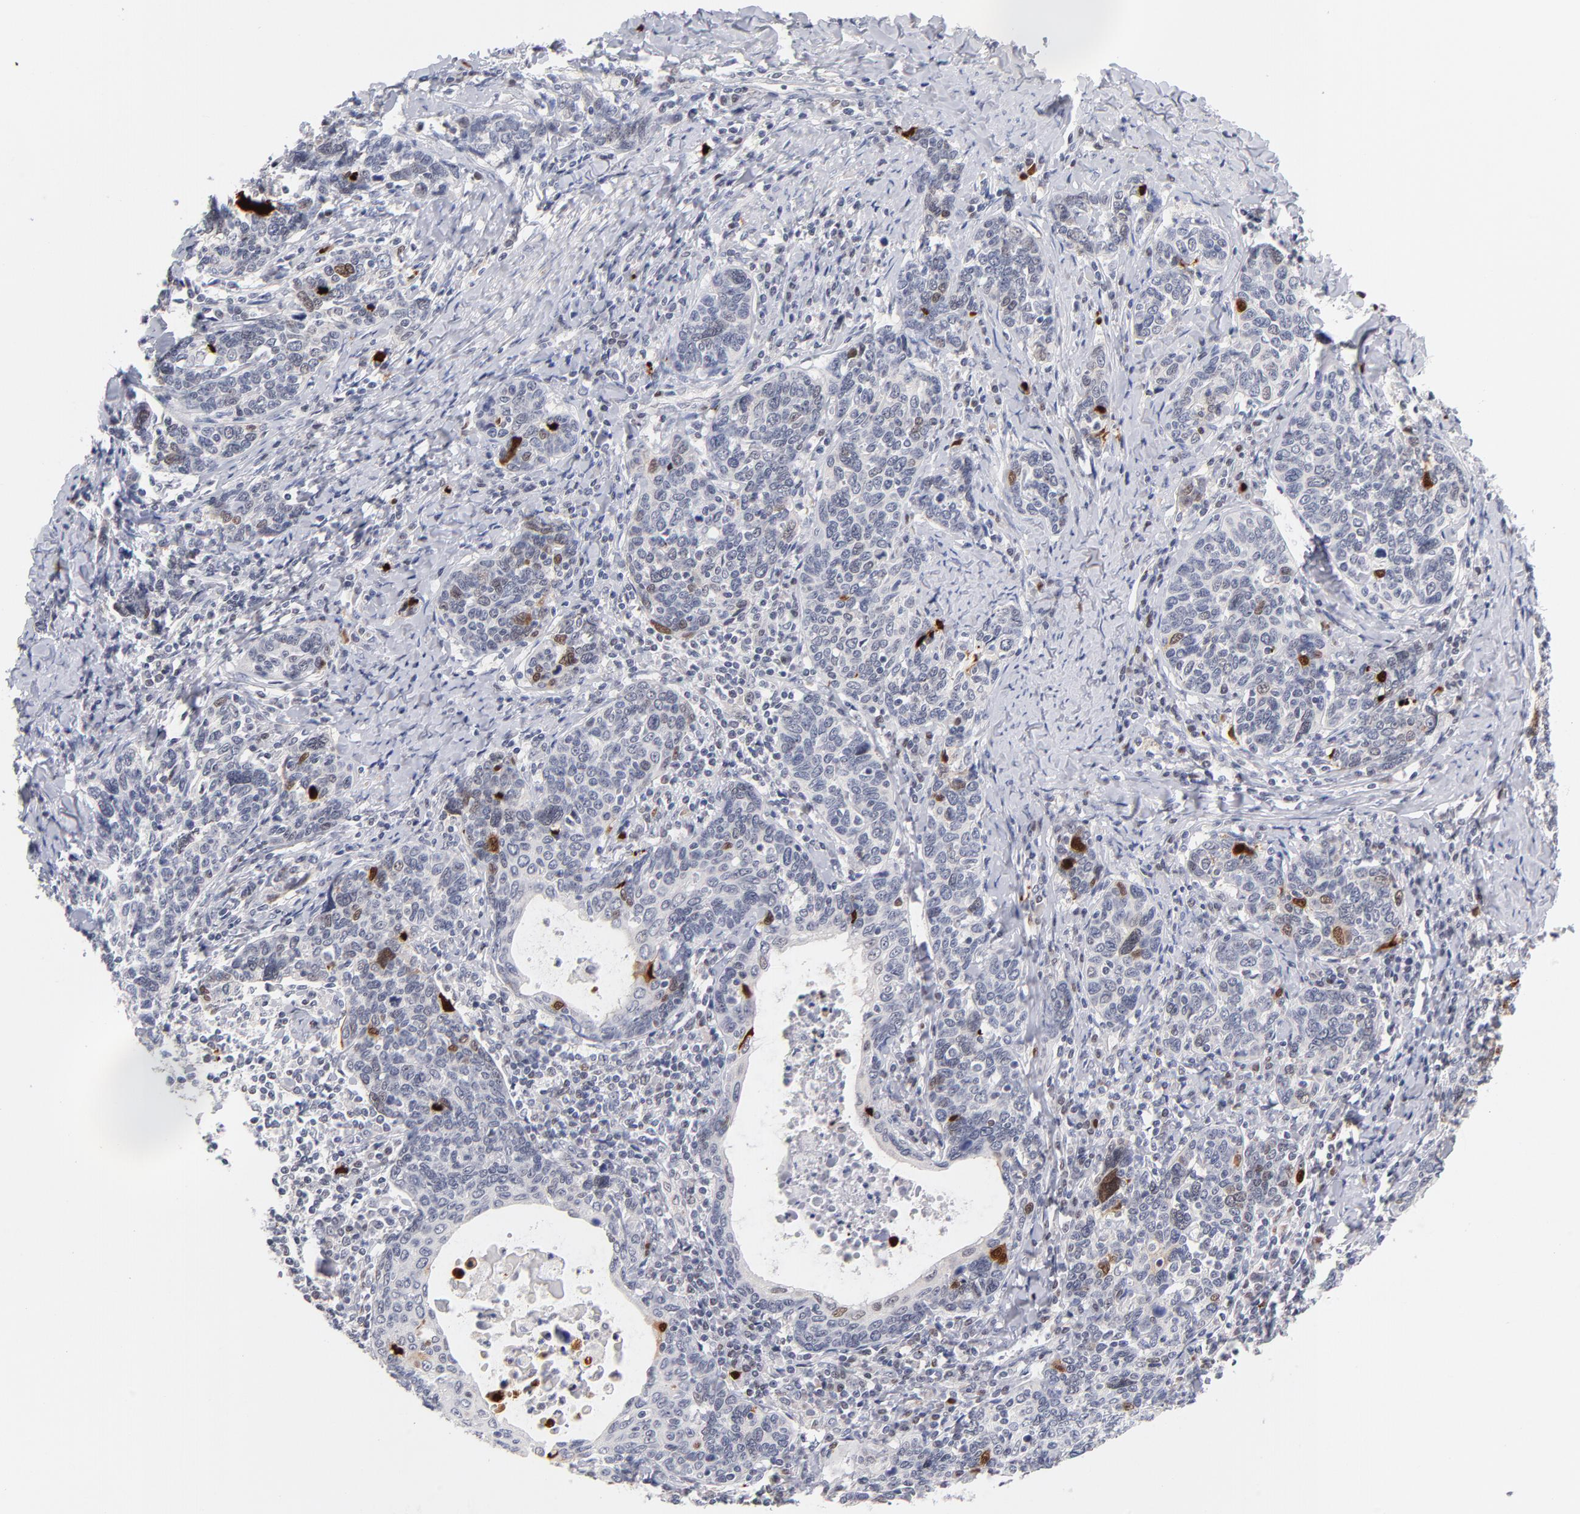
{"staining": {"intensity": "moderate", "quantity": "<25%", "location": "nuclear"}, "tissue": "cervical cancer", "cell_type": "Tumor cells", "image_type": "cancer", "snomed": [{"axis": "morphology", "description": "Squamous cell carcinoma, NOS"}, {"axis": "topography", "description": "Cervix"}], "caption": "There is low levels of moderate nuclear staining in tumor cells of cervical cancer (squamous cell carcinoma), as demonstrated by immunohistochemical staining (brown color).", "gene": "PARP1", "patient": {"sex": "female", "age": 41}}